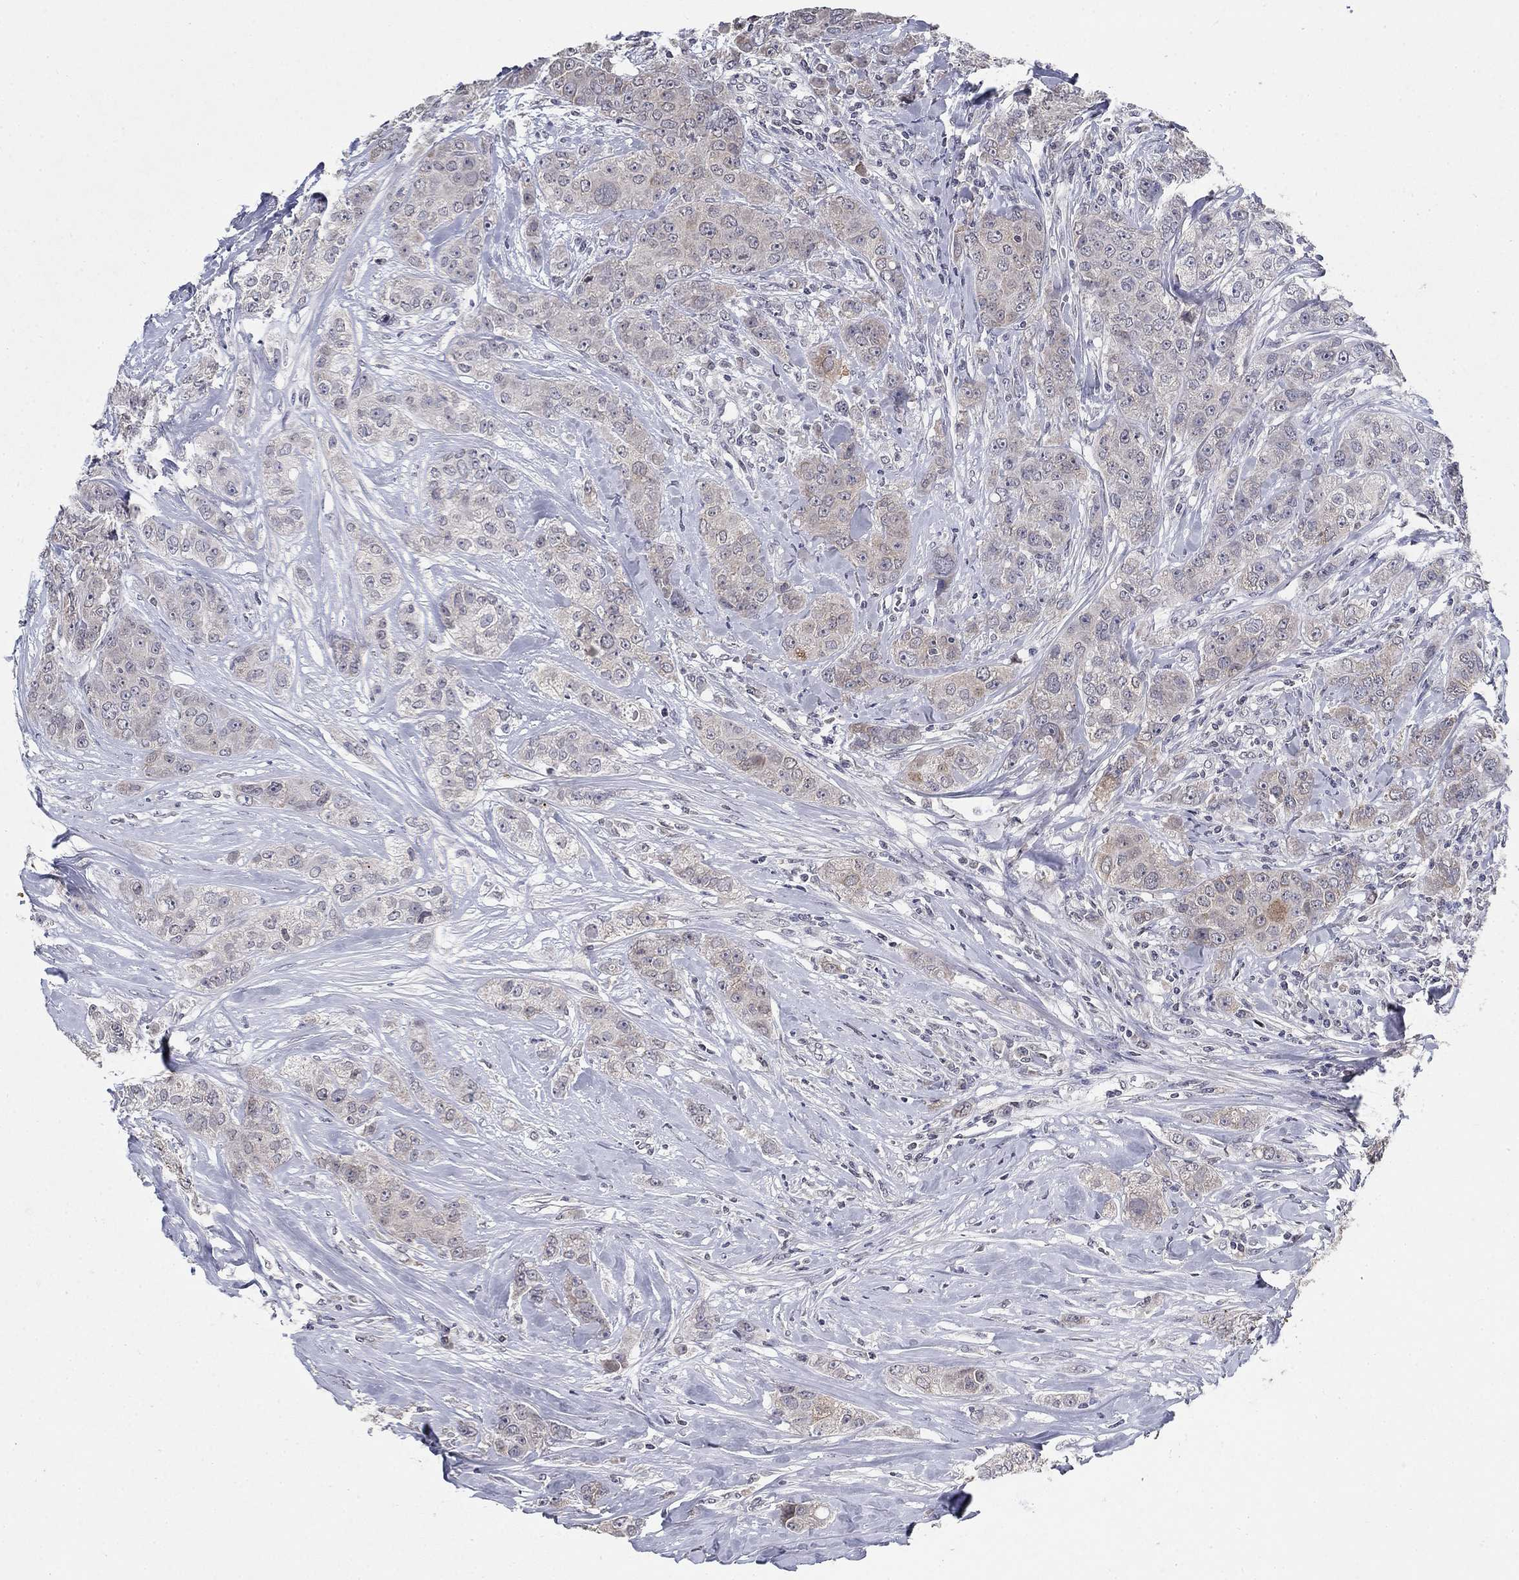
{"staining": {"intensity": "negative", "quantity": "none", "location": "none"}, "tissue": "breast cancer", "cell_type": "Tumor cells", "image_type": "cancer", "snomed": [{"axis": "morphology", "description": "Duct carcinoma"}, {"axis": "topography", "description": "Breast"}], "caption": "Tumor cells show no significant protein positivity in breast invasive ductal carcinoma.", "gene": "PROZ", "patient": {"sex": "female", "age": 43}}